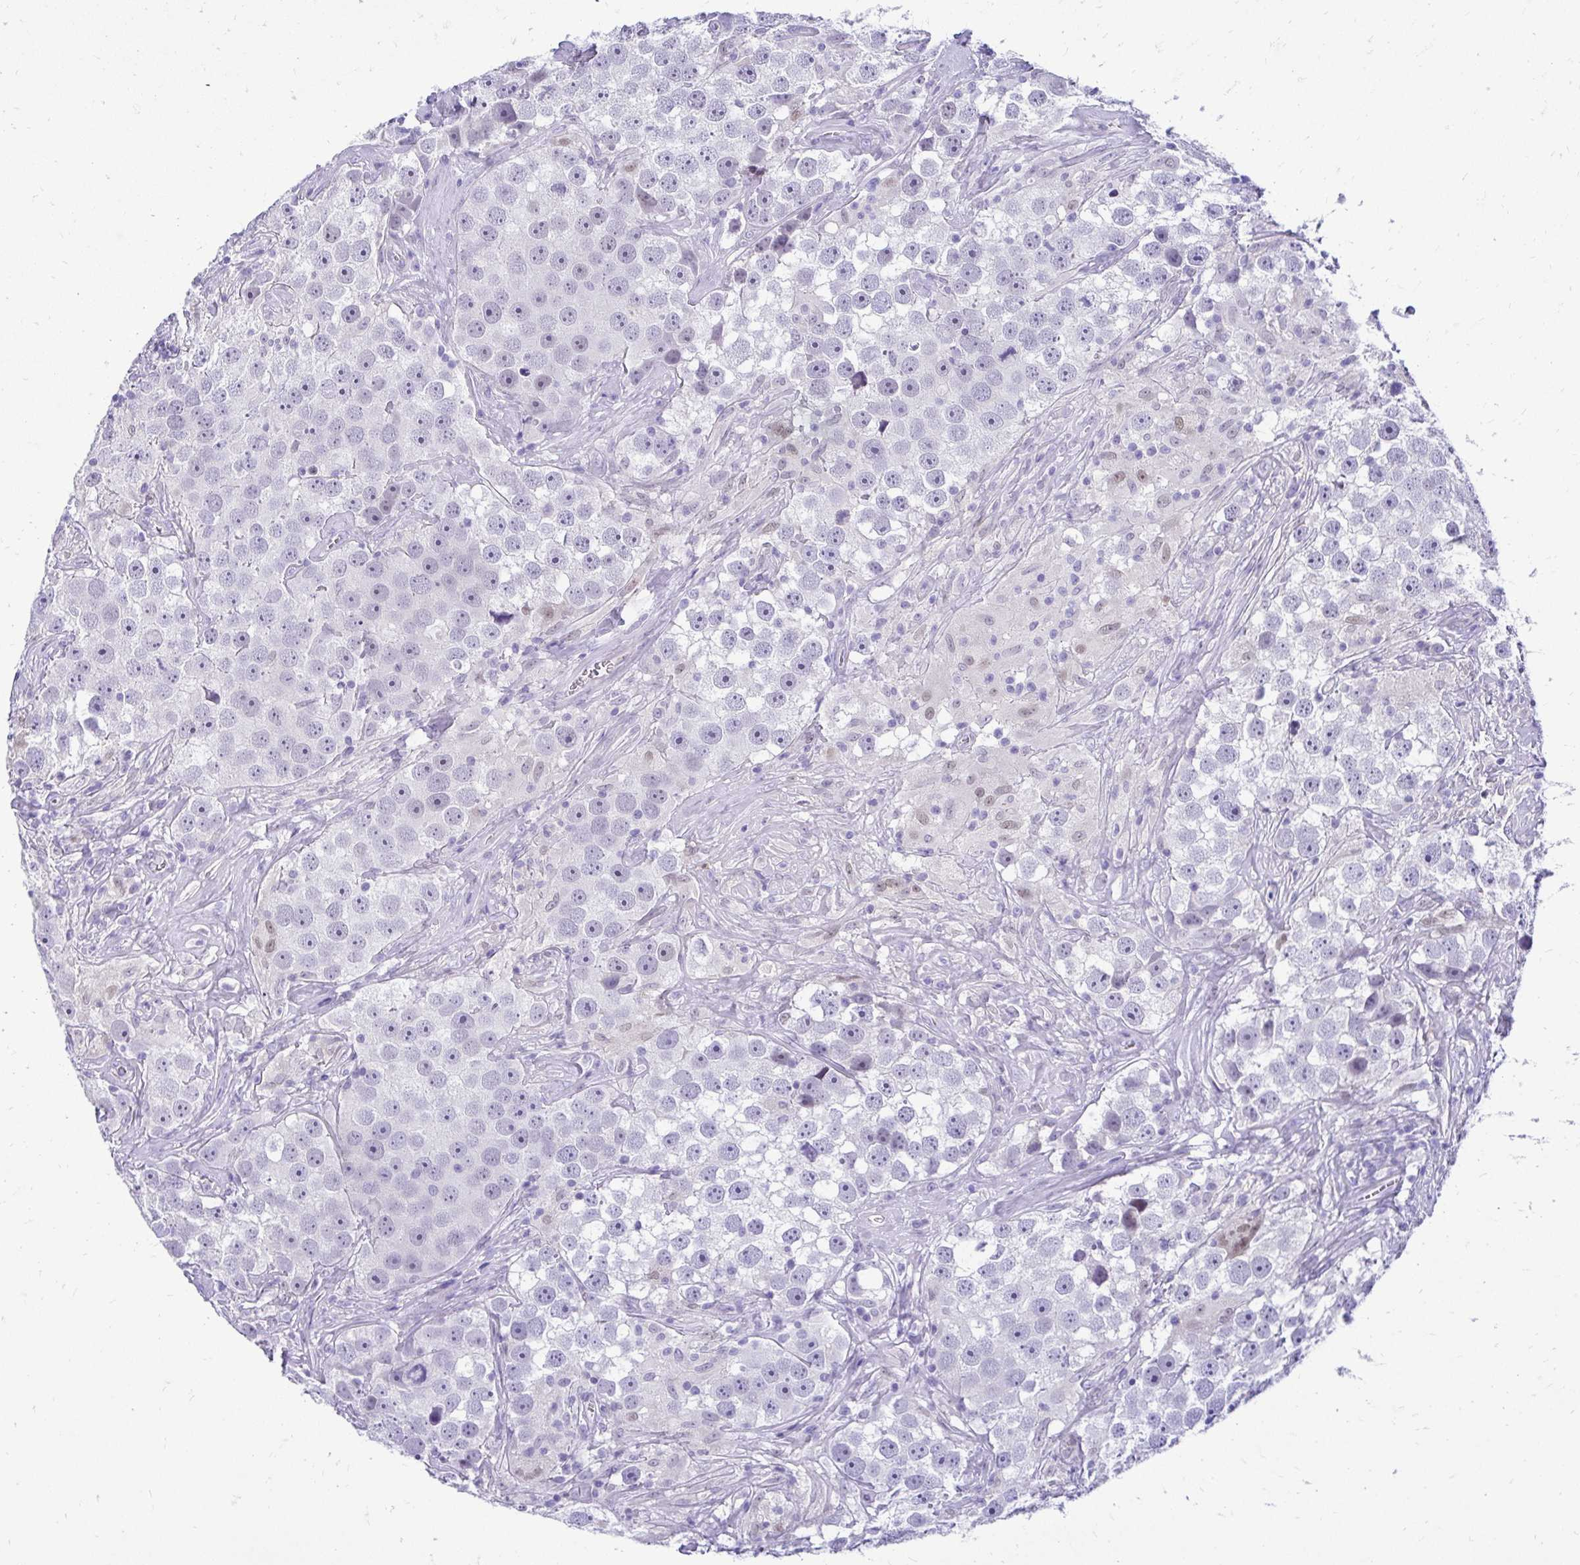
{"staining": {"intensity": "negative", "quantity": "none", "location": "none"}, "tissue": "testis cancer", "cell_type": "Tumor cells", "image_type": "cancer", "snomed": [{"axis": "morphology", "description": "Seminoma, NOS"}, {"axis": "topography", "description": "Testis"}], "caption": "Immunohistochemistry (IHC) image of human testis seminoma stained for a protein (brown), which exhibits no expression in tumor cells.", "gene": "ZSWIM9", "patient": {"sex": "male", "age": 49}}